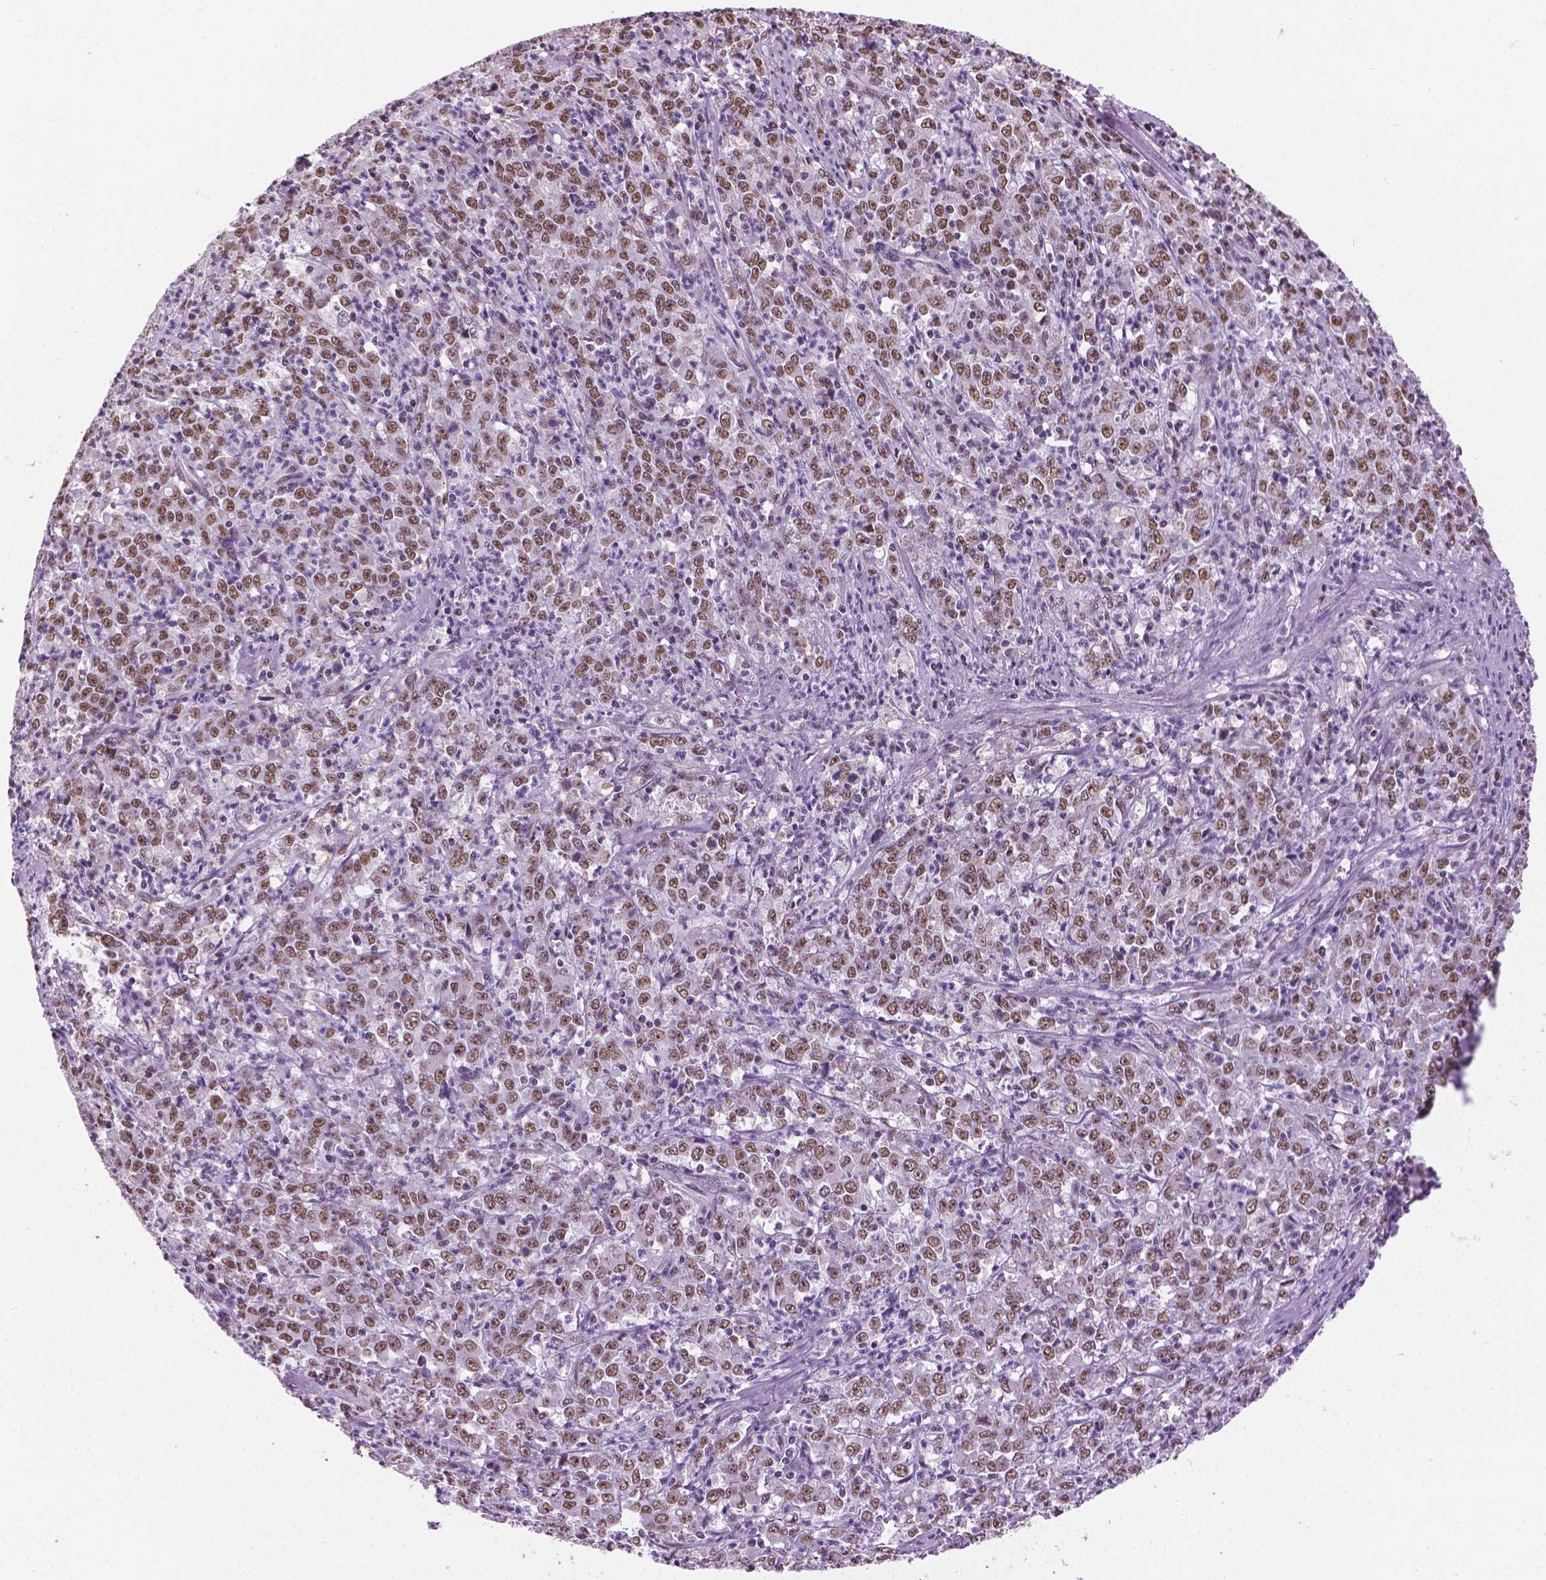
{"staining": {"intensity": "moderate", "quantity": ">75%", "location": "nuclear"}, "tissue": "stomach cancer", "cell_type": "Tumor cells", "image_type": "cancer", "snomed": [{"axis": "morphology", "description": "Adenocarcinoma, NOS"}, {"axis": "topography", "description": "Stomach, lower"}], "caption": "Immunohistochemistry (IHC) micrograph of human stomach adenocarcinoma stained for a protein (brown), which displays medium levels of moderate nuclear expression in about >75% of tumor cells.", "gene": "ABI2", "patient": {"sex": "female", "age": 71}}